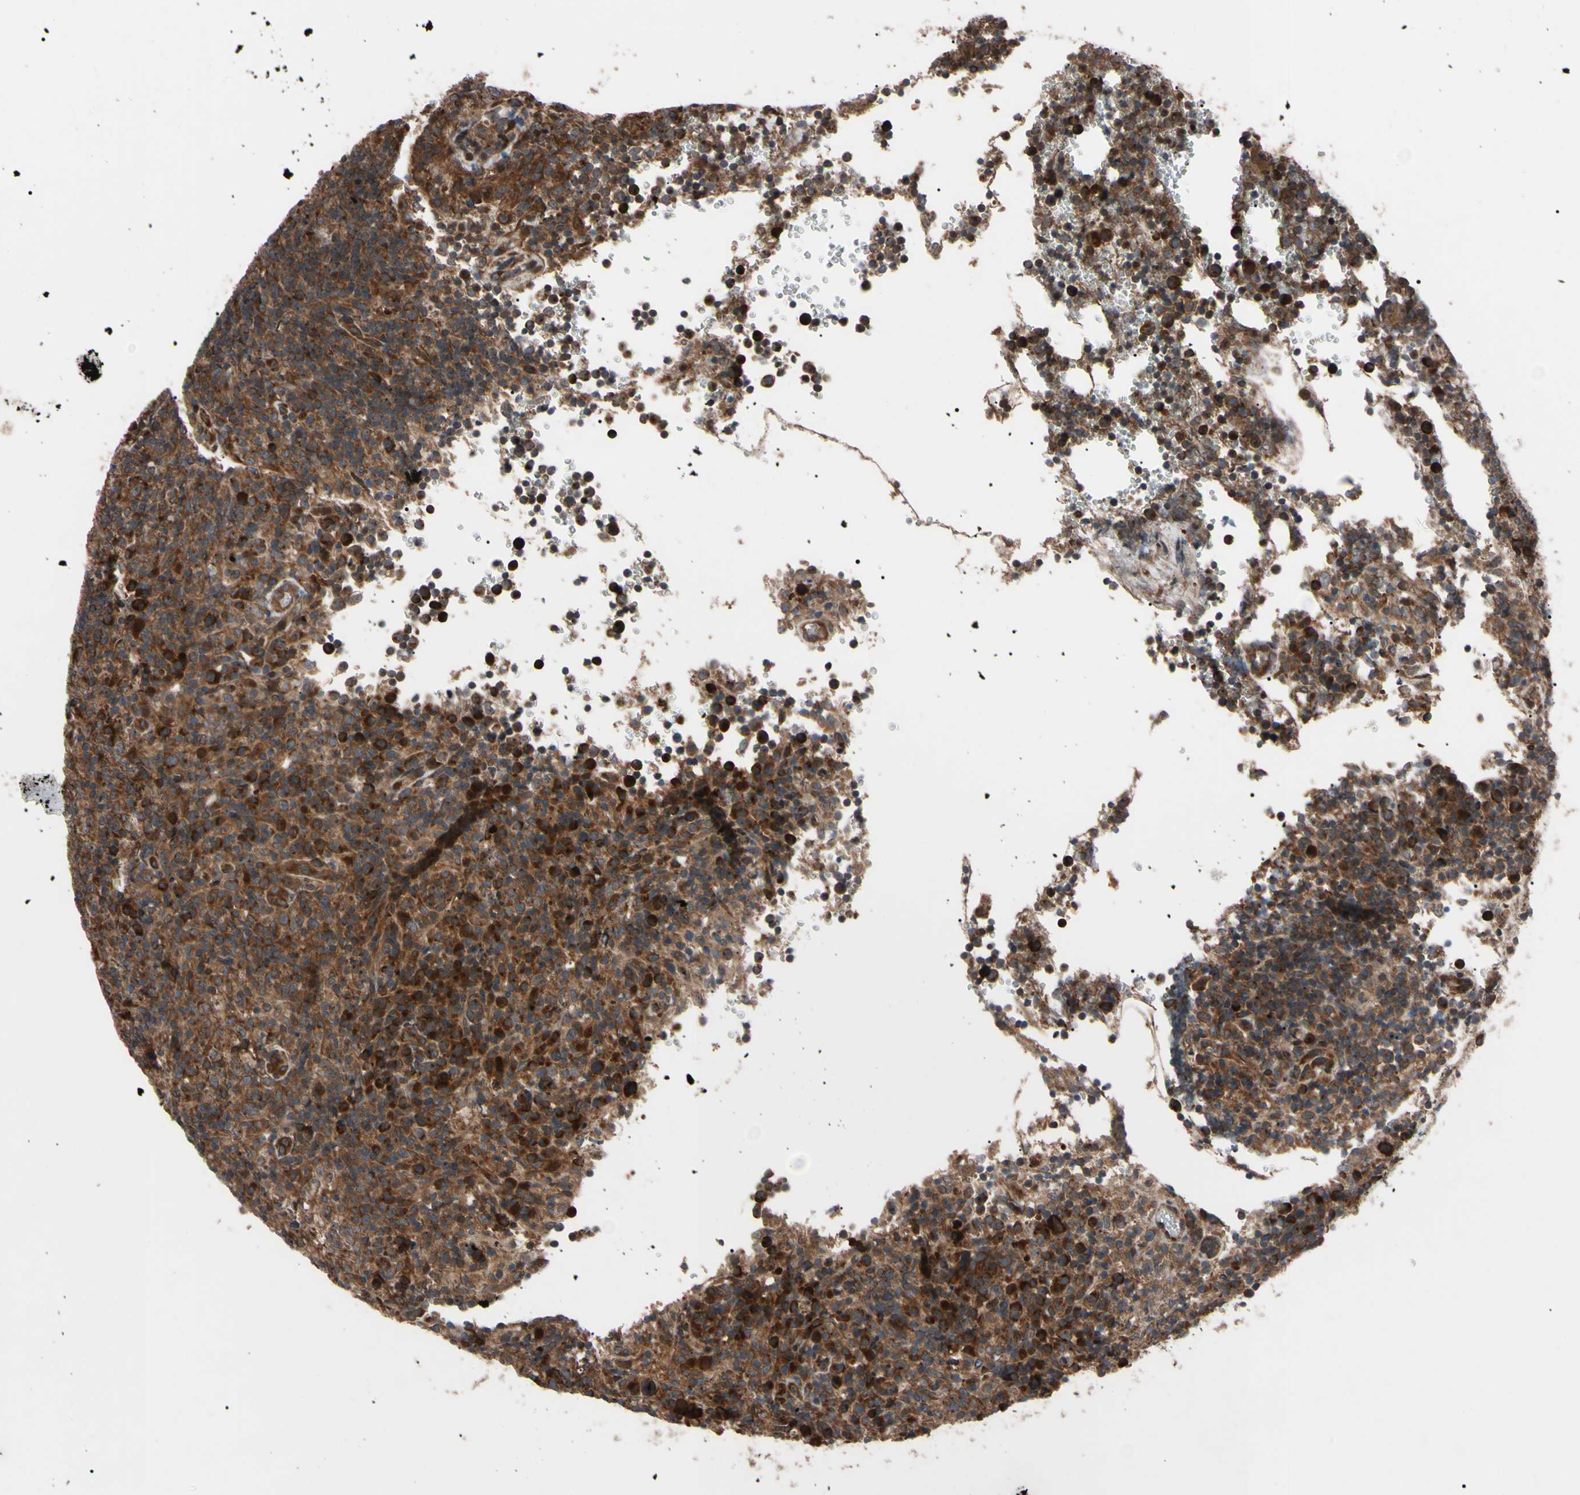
{"staining": {"intensity": "strong", "quantity": ">75%", "location": "cytoplasmic/membranous"}, "tissue": "lymphoma", "cell_type": "Tumor cells", "image_type": "cancer", "snomed": [{"axis": "morphology", "description": "Malignant lymphoma, non-Hodgkin's type, High grade"}, {"axis": "topography", "description": "Lymph node"}], "caption": "Lymphoma tissue reveals strong cytoplasmic/membranous expression in approximately >75% of tumor cells, visualized by immunohistochemistry.", "gene": "GUCY1B1", "patient": {"sex": "female", "age": 76}}